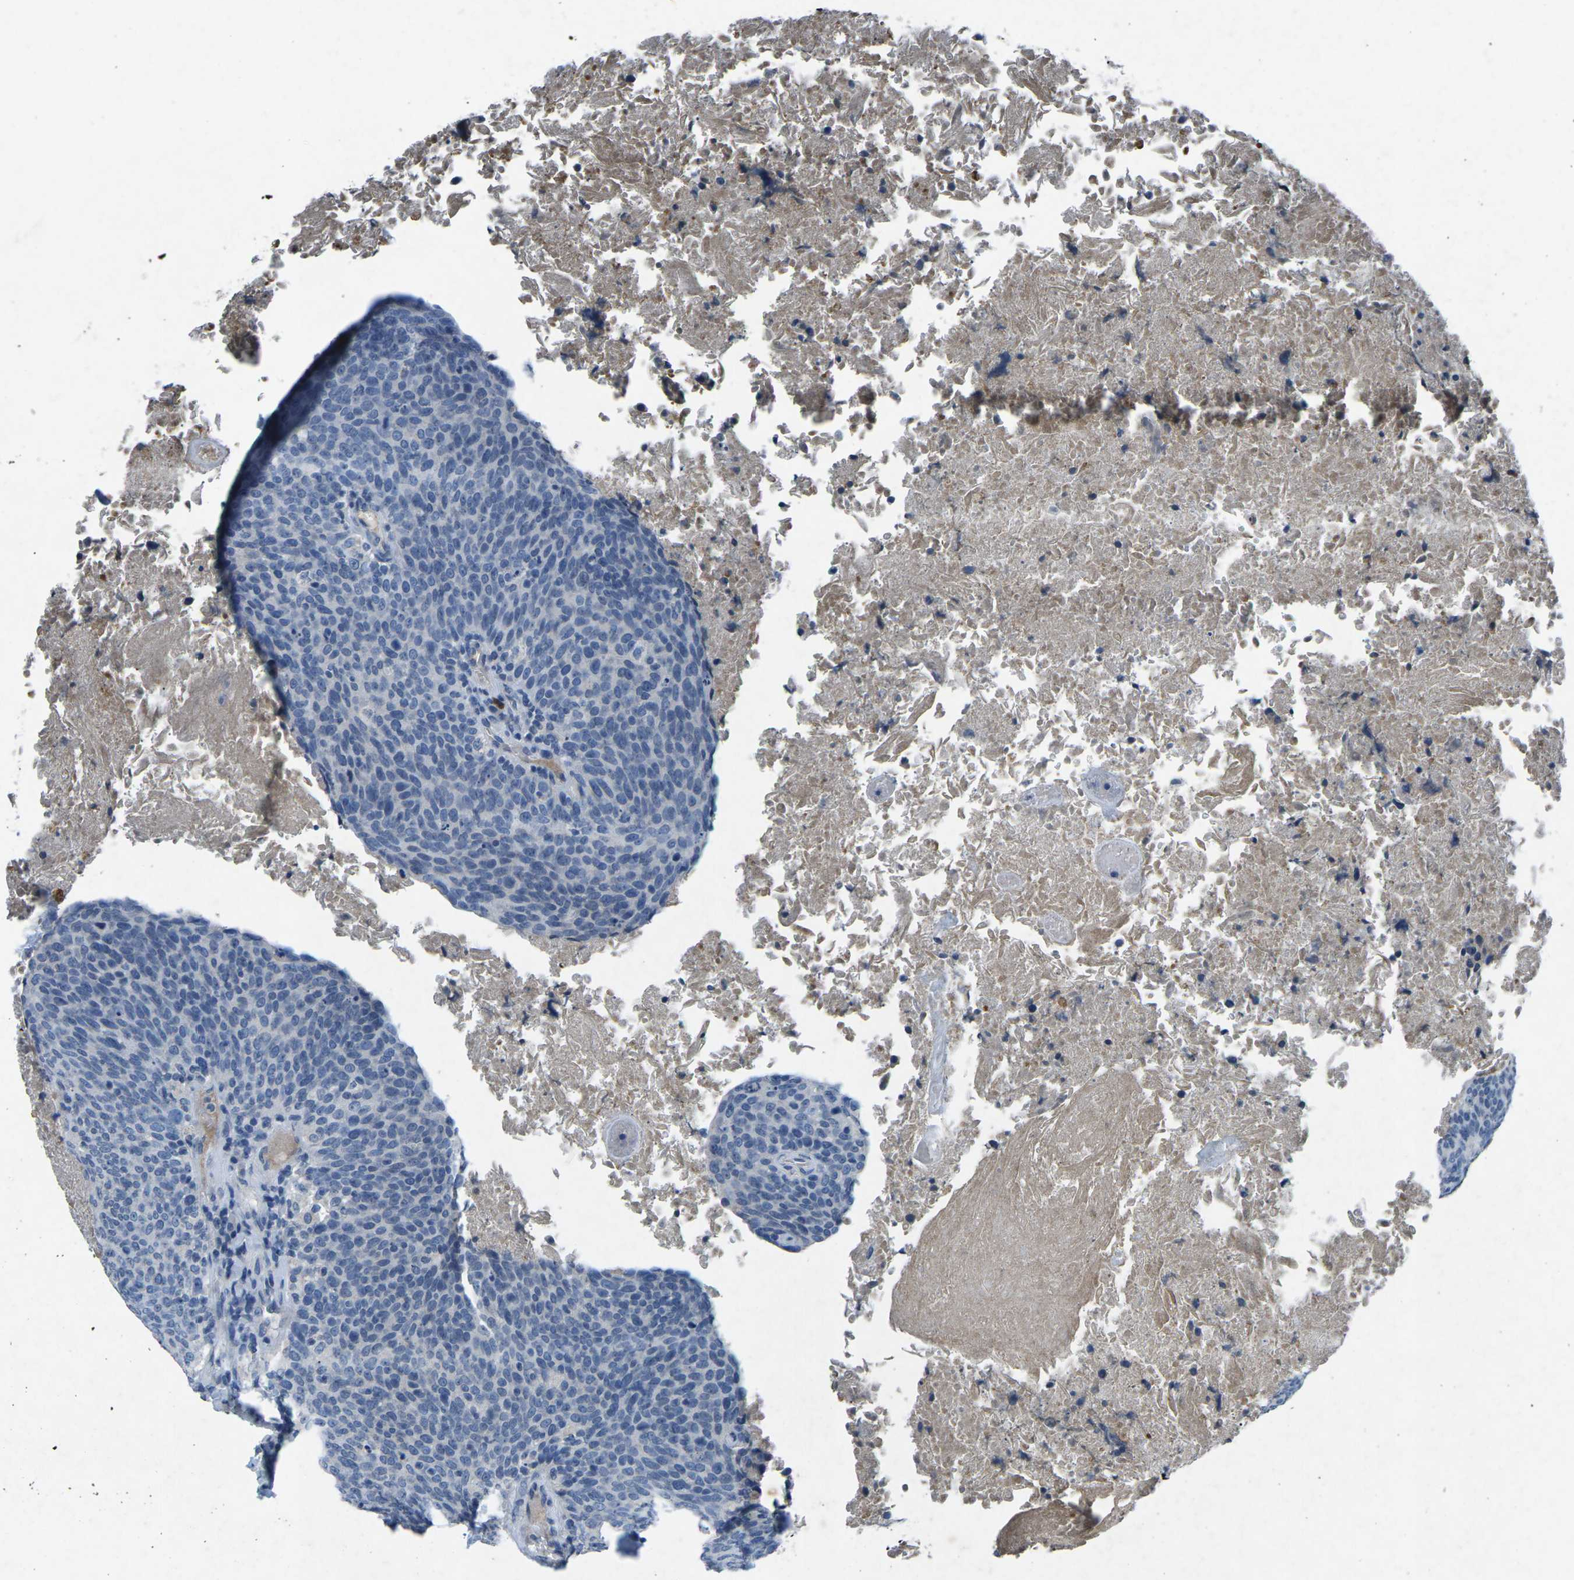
{"staining": {"intensity": "negative", "quantity": "none", "location": "none"}, "tissue": "head and neck cancer", "cell_type": "Tumor cells", "image_type": "cancer", "snomed": [{"axis": "morphology", "description": "Squamous cell carcinoma, NOS"}, {"axis": "morphology", "description": "Squamous cell carcinoma, metastatic, NOS"}, {"axis": "topography", "description": "Lymph node"}, {"axis": "topography", "description": "Head-Neck"}], "caption": "Micrograph shows no significant protein positivity in tumor cells of head and neck squamous cell carcinoma.", "gene": "PLG", "patient": {"sex": "male", "age": 62}}